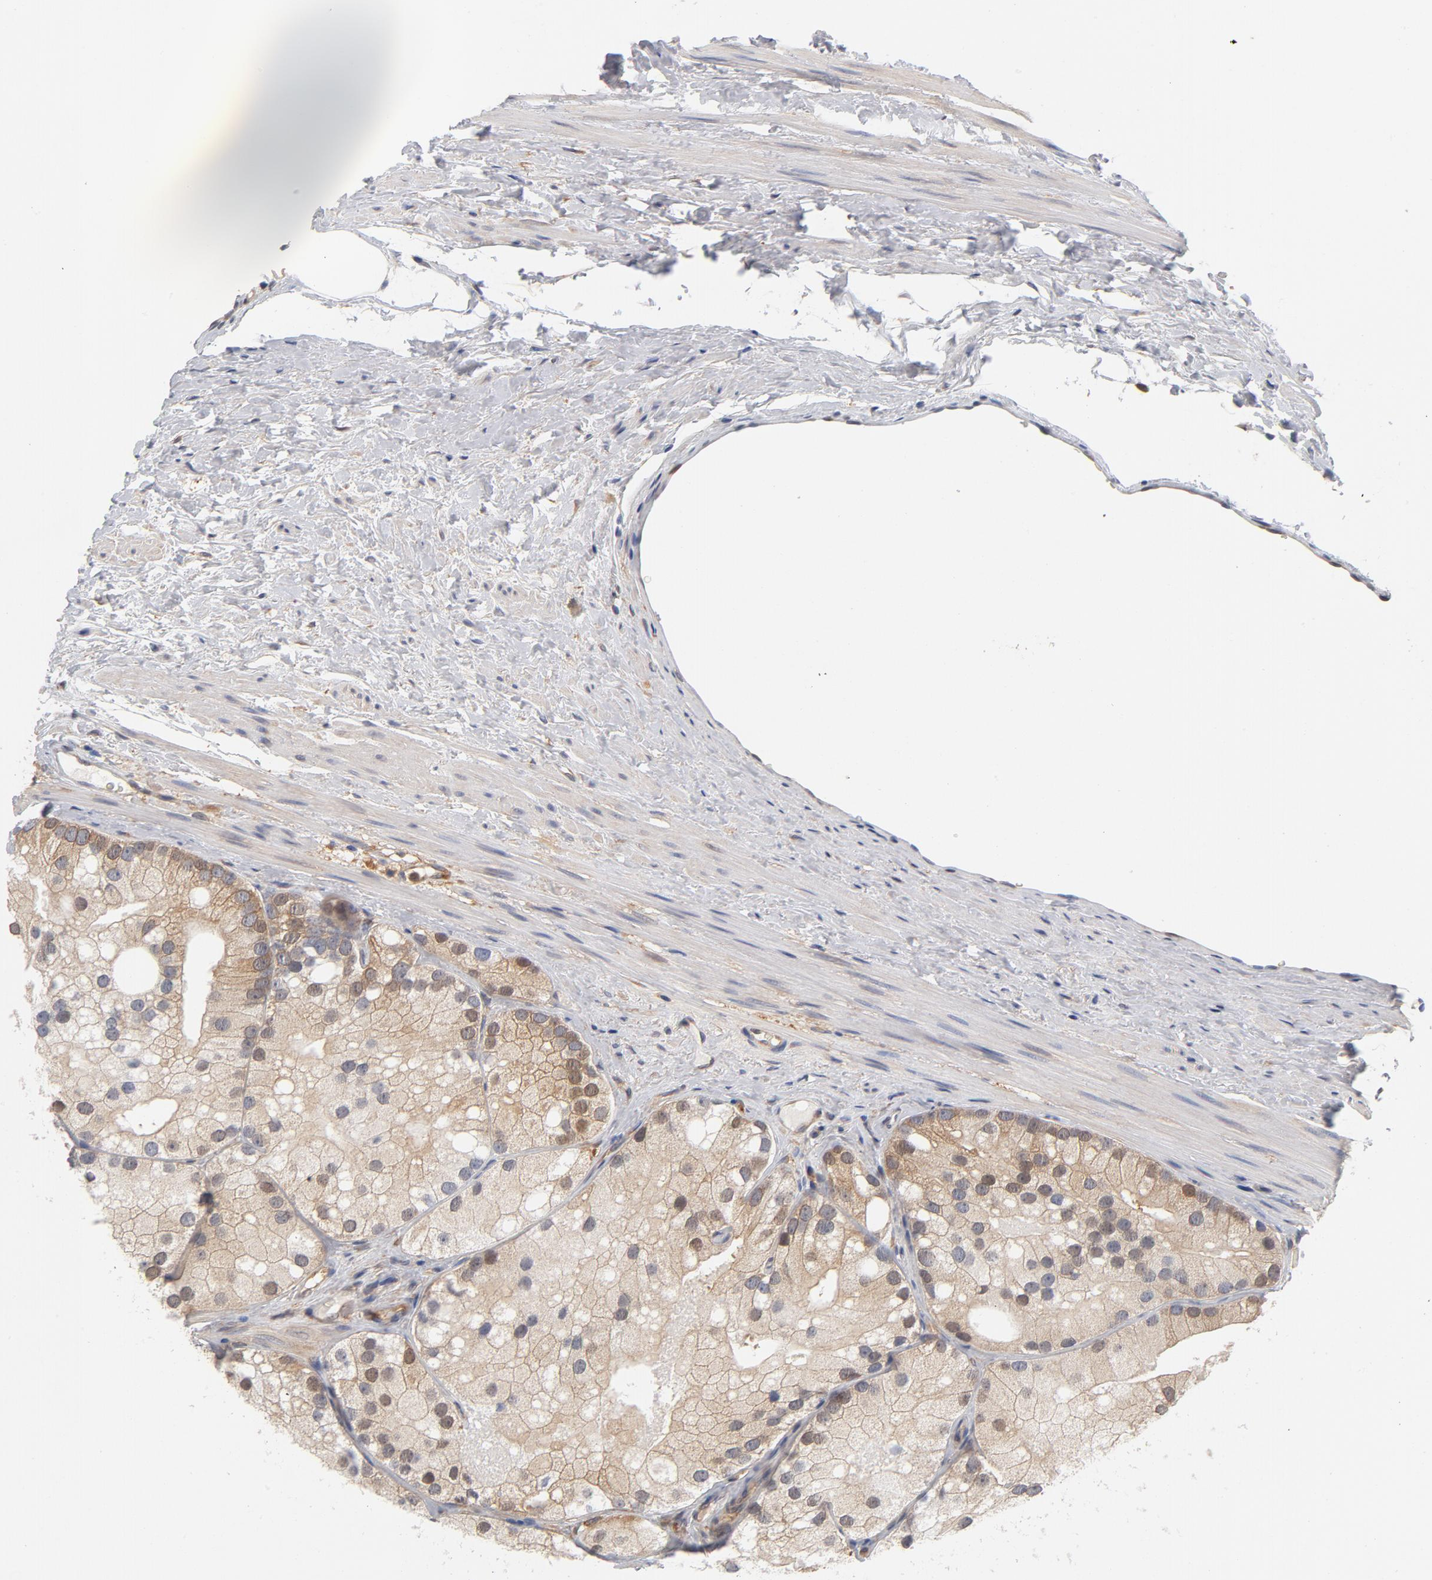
{"staining": {"intensity": "negative", "quantity": "none", "location": "none"}, "tissue": "prostate cancer", "cell_type": "Tumor cells", "image_type": "cancer", "snomed": [{"axis": "morphology", "description": "Adenocarcinoma, Low grade"}, {"axis": "topography", "description": "Prostate"}], "caption": "Human prostate low-grade adenocarcinoma stained for a protein using IHC displays no staining in tumor cells.", "gene": "ASMTL", "patient": {"sex": "male", "age": 69}}